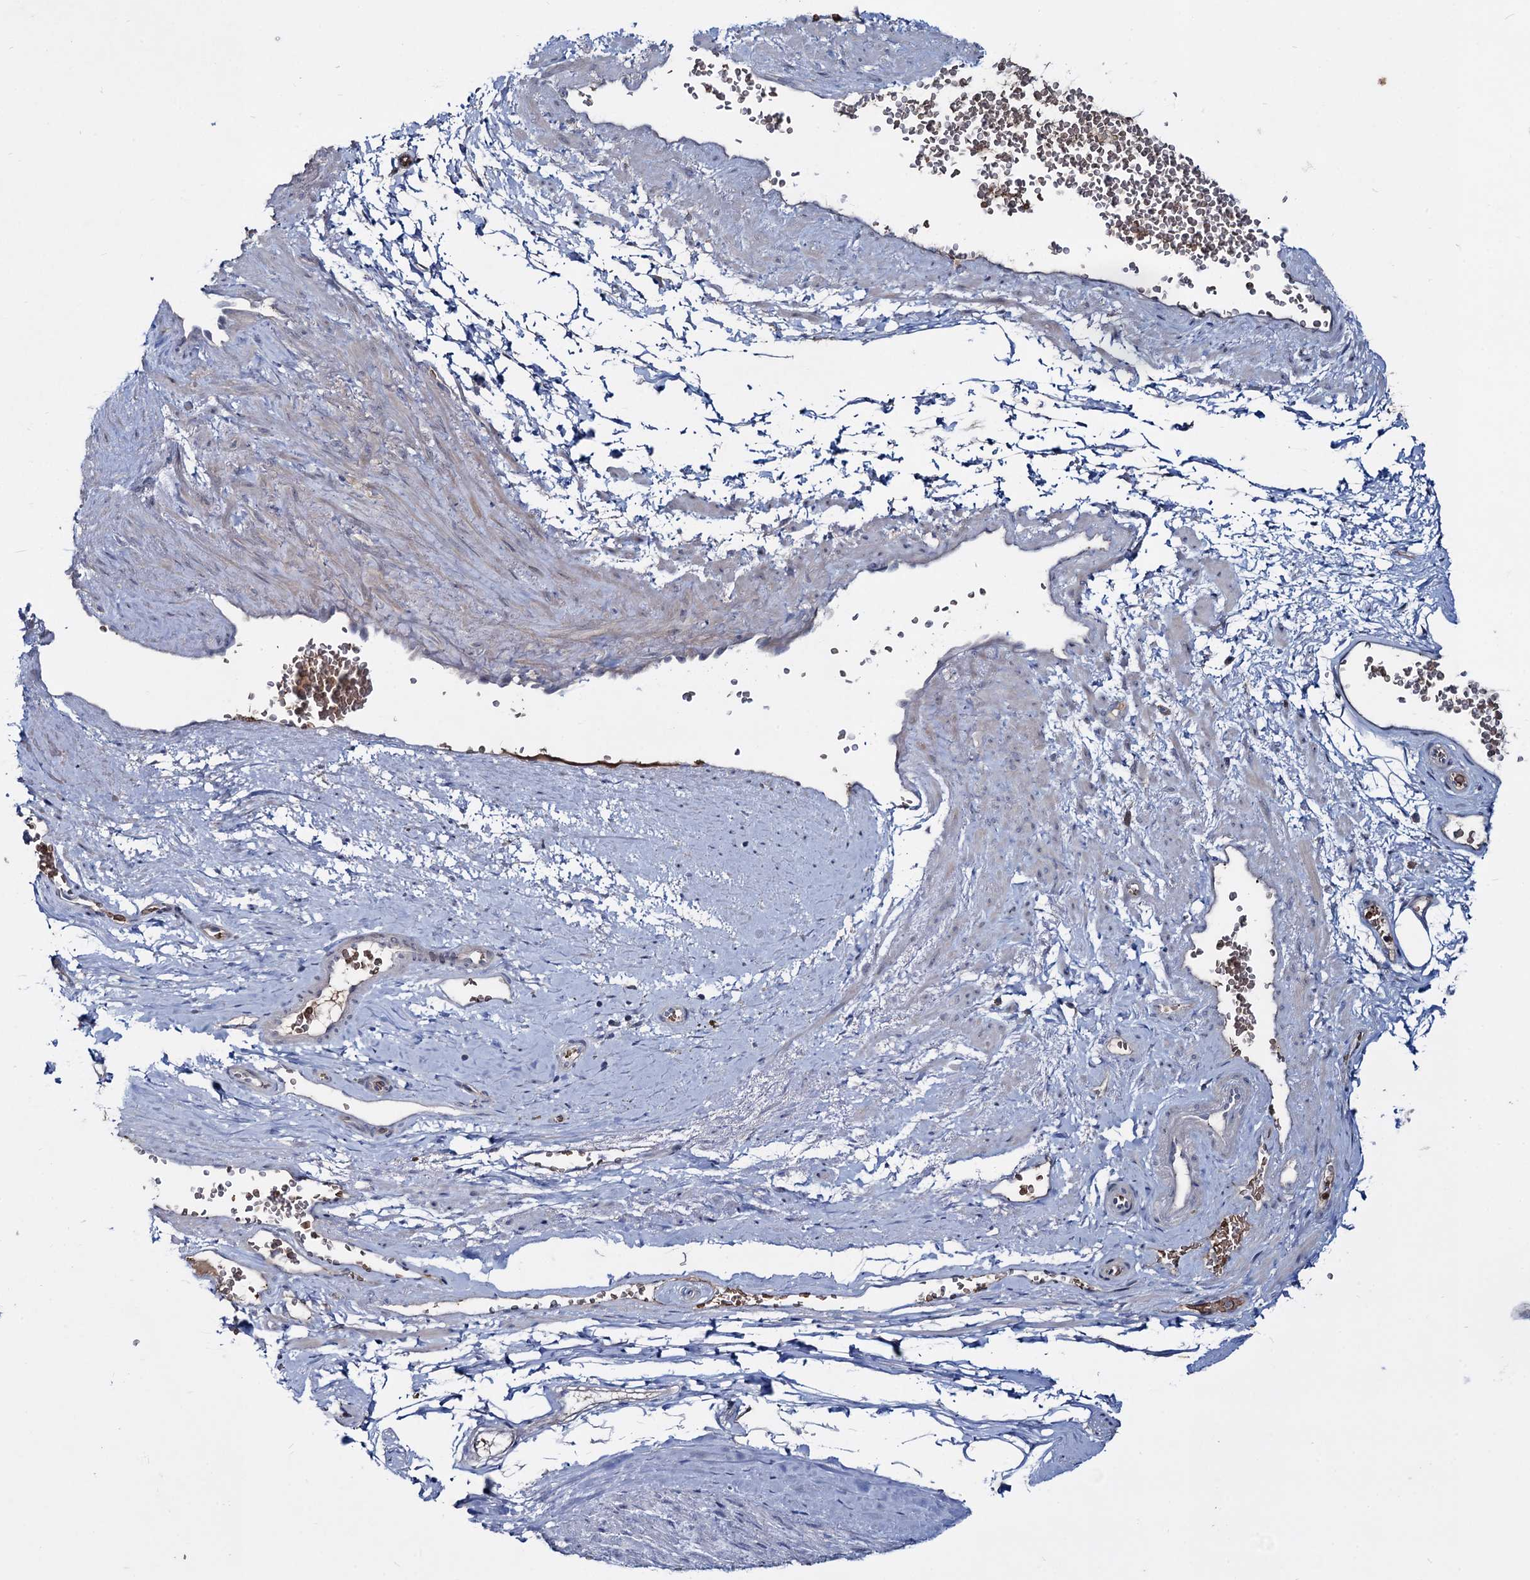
{"staining": {"intensity": "negative", "quantity": "none", "location": "none"}, "tissue": "adipose tissue", "cell_type": "Adipocytes", "image_type": "normal", "snomed": [{"axis": "morphology", "description": "Normal tissue, NOS"}, {"axis": "morphology", "description": "Adenocarcinoma, Low grade"}, {"axis": "topography", "description": "Prostate"}, {"axis": "topography", "description": "Peripheral nerve tissue"}], "caption": "A high-resolution histopathology image shows immunohistochemistry (IHC) staining of normal adipose tissue, which demonstrates no significant expression in adipocytes. The staining is performed using DAB brown chromogen with nuclei counter-stained in using hematoxylin.", "gene": "RNF6", "patient": {"sex": "male", "age": 63}}